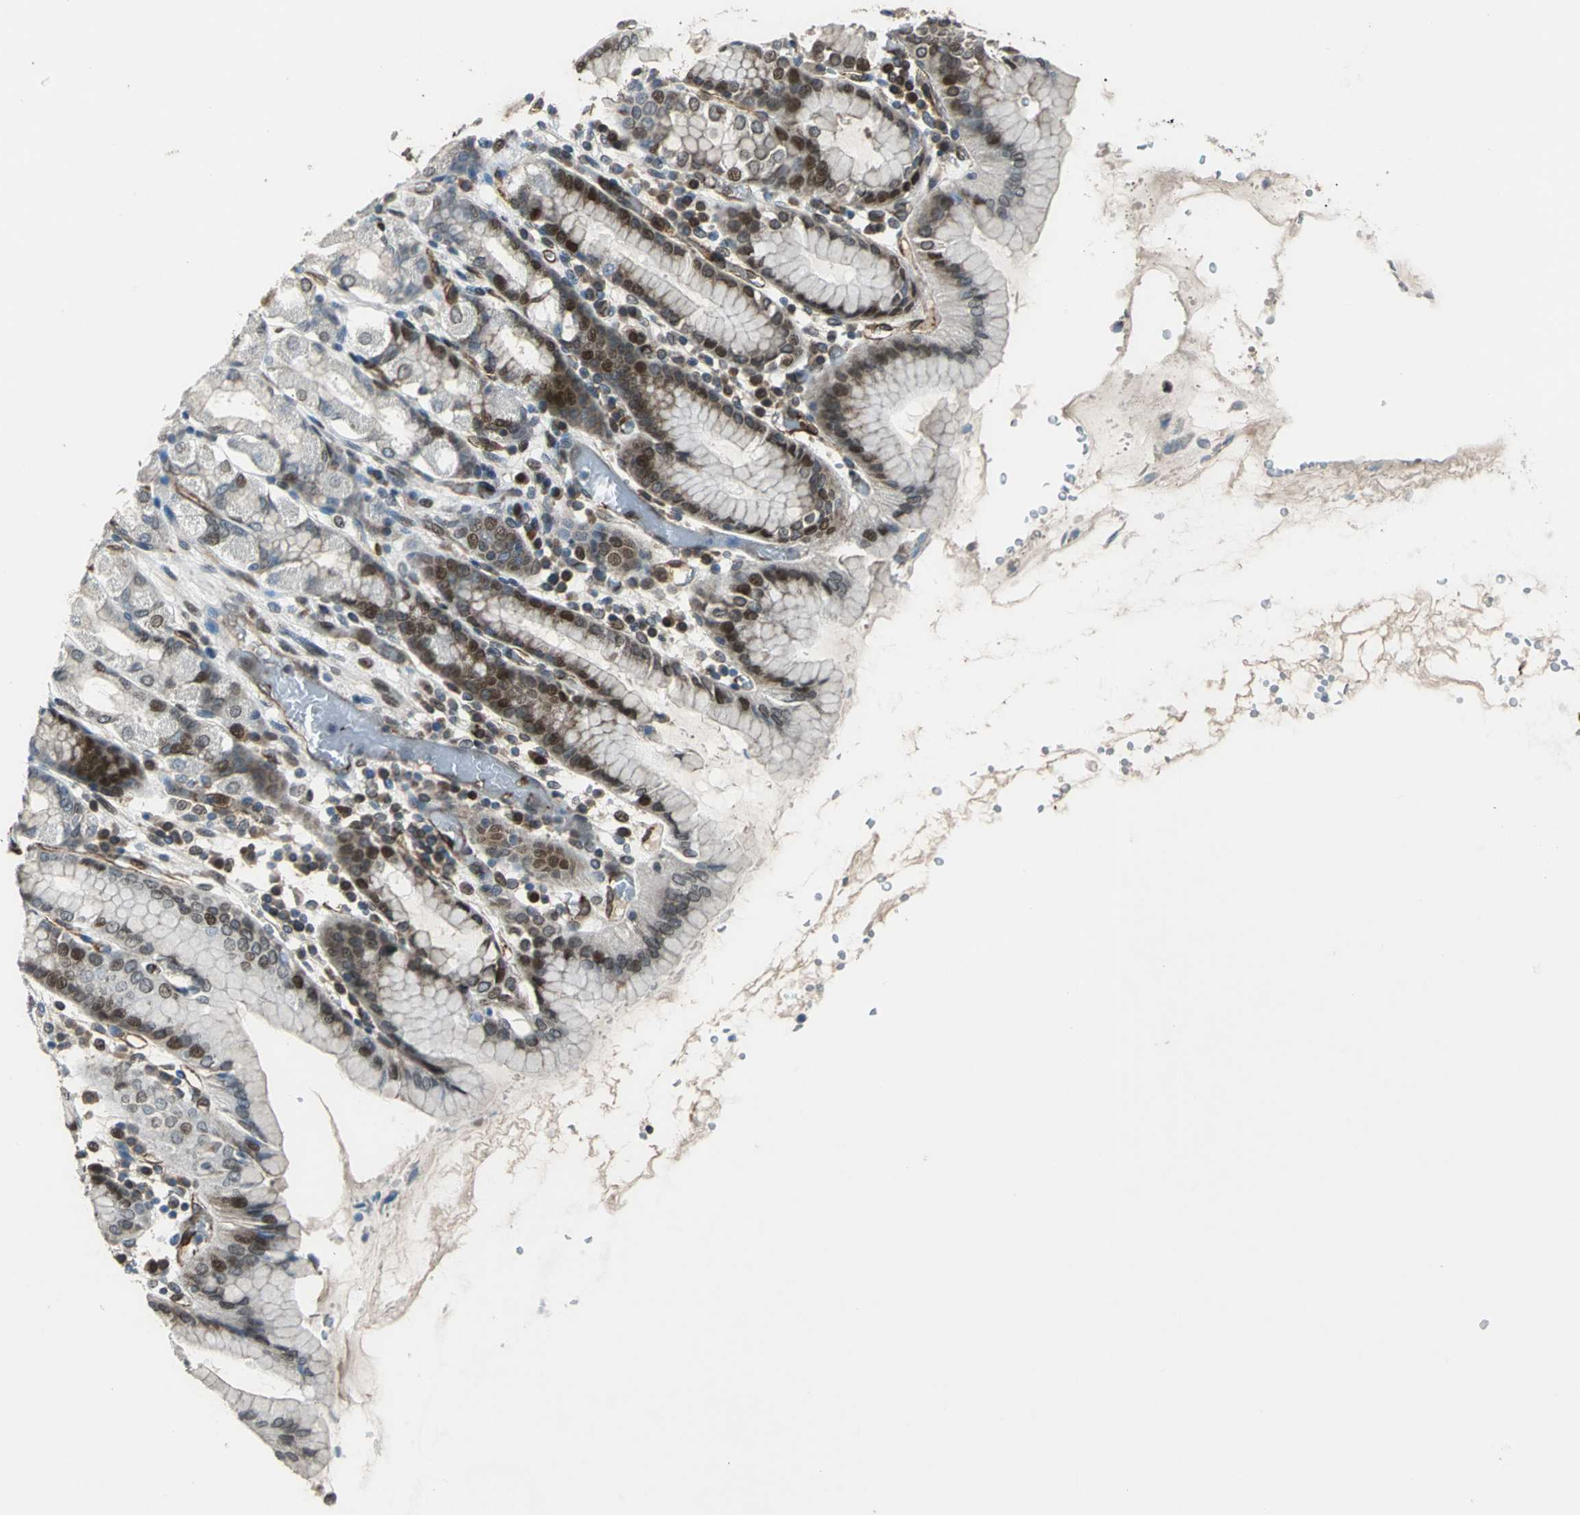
{"staining": {"intensity": "strong", "quantity": "25%-75%", "location": "cytoplasmic/membranous,nuclear"}, "tissue": "stomach", "cell_type": "Glandular cells", "image_type": "normal", "snomed": [{"axis": "morphology", "description": "Normal tissue, NOS"}, {"axis": "topography", "description": "Stomach, upper"}], "caption": "Stomach stained with immunohistochemistry displays strong cytoplasmic/membranous,nuclear positivity in about 25%-75% of glandular cells.", "gene": "BRIP1", "patient": {"sex": "male", "age": 68}}